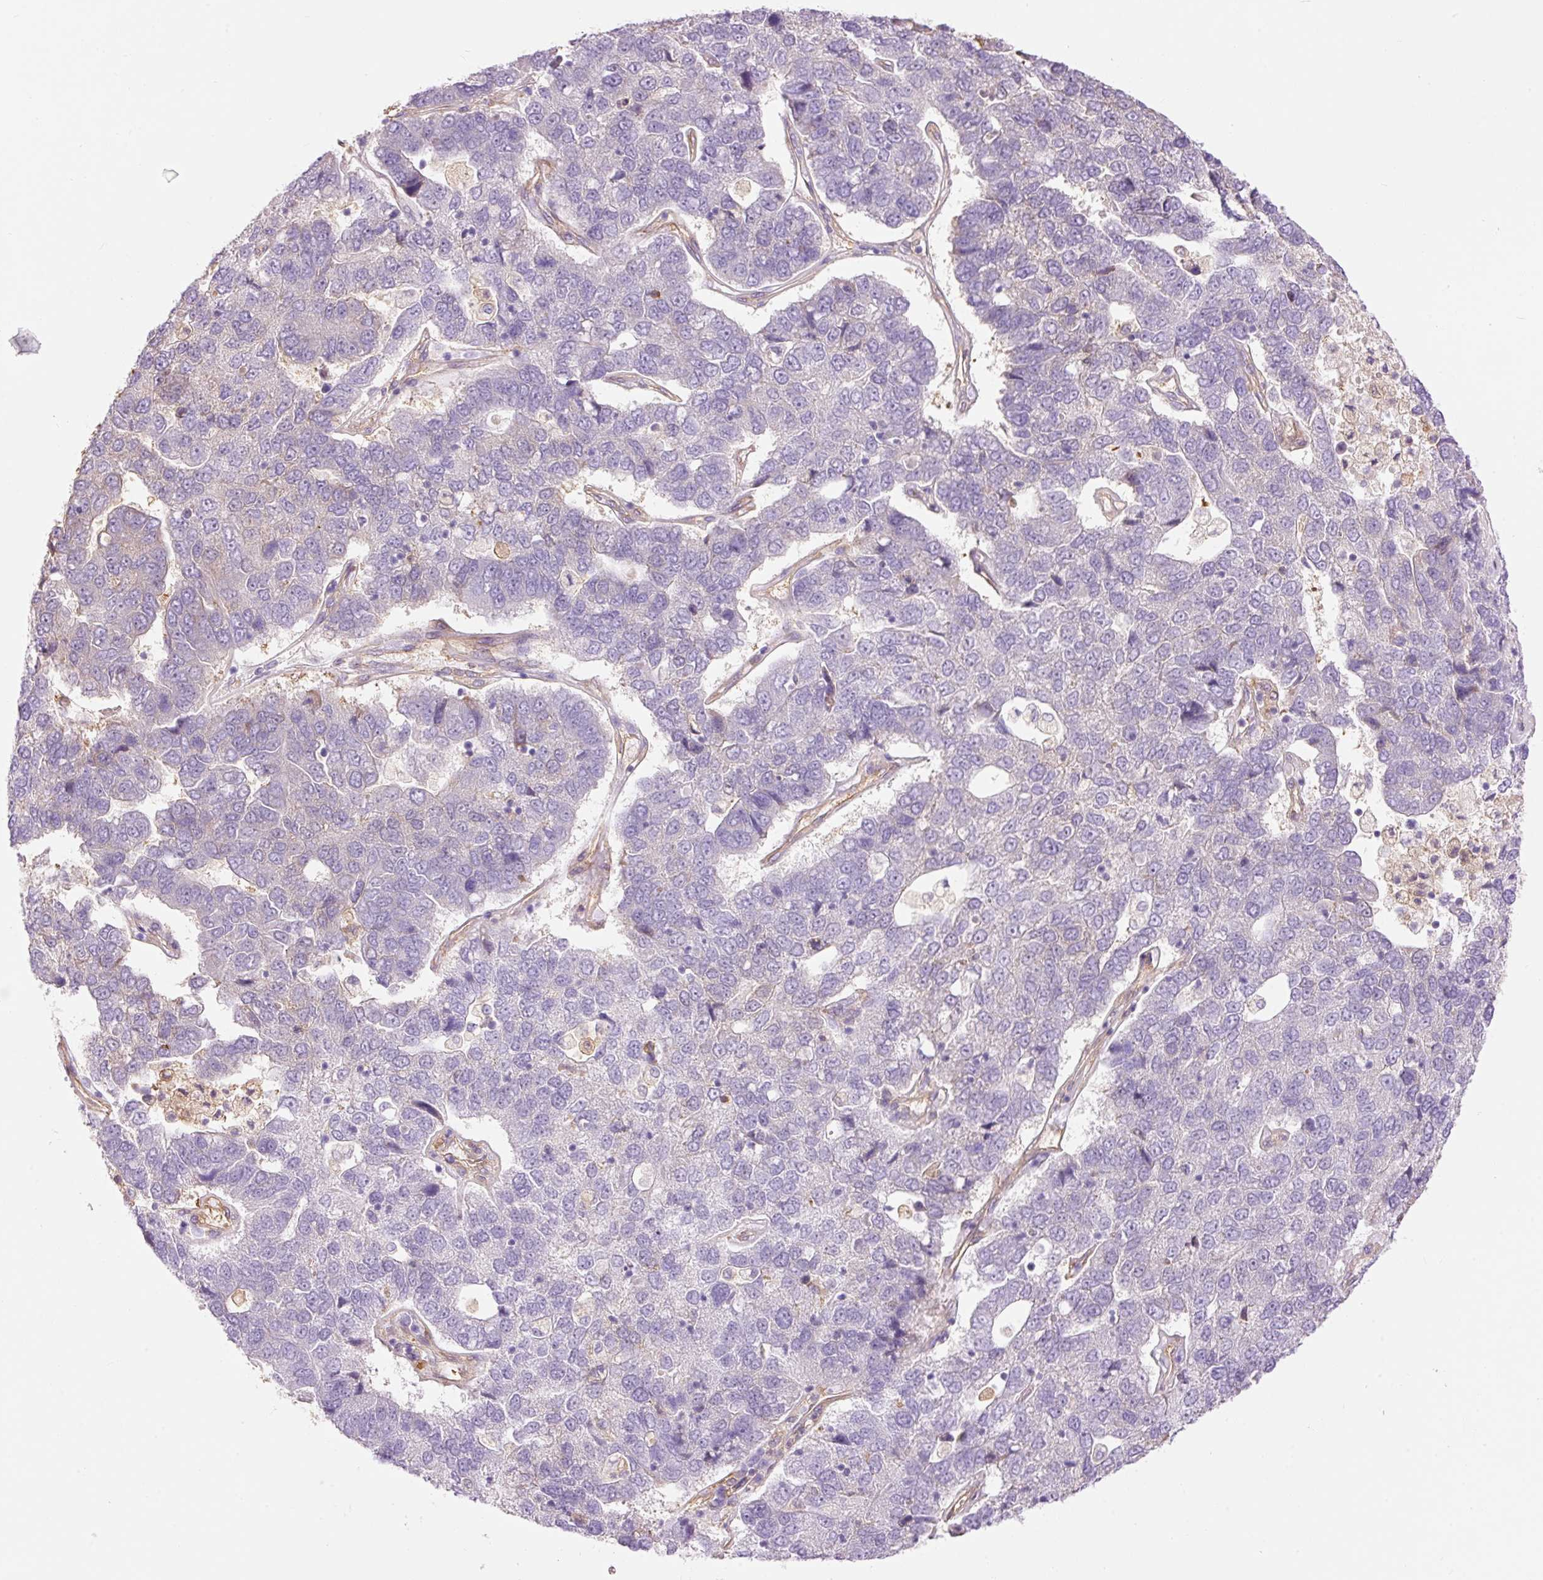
{"staining": {"intensity": "negative", "quantity": "none", "location": "none"}, "tissue": "pancreatic cancer", "cell_type": "Tumor cells", "image_type": "cancer", "snomed": [{"axis": "morphology", "description": "Adenocarcinoma, NOS"}, {"axis": "topography", "description": "Pancreas"}], "caption": "A histopathology image of adenocarcinoma (pancreatic) stained for a protein exhibits no brown staining in tumor cells.", "gene": "IL10RB", "patient": {"sex": "female", "age": 61}}